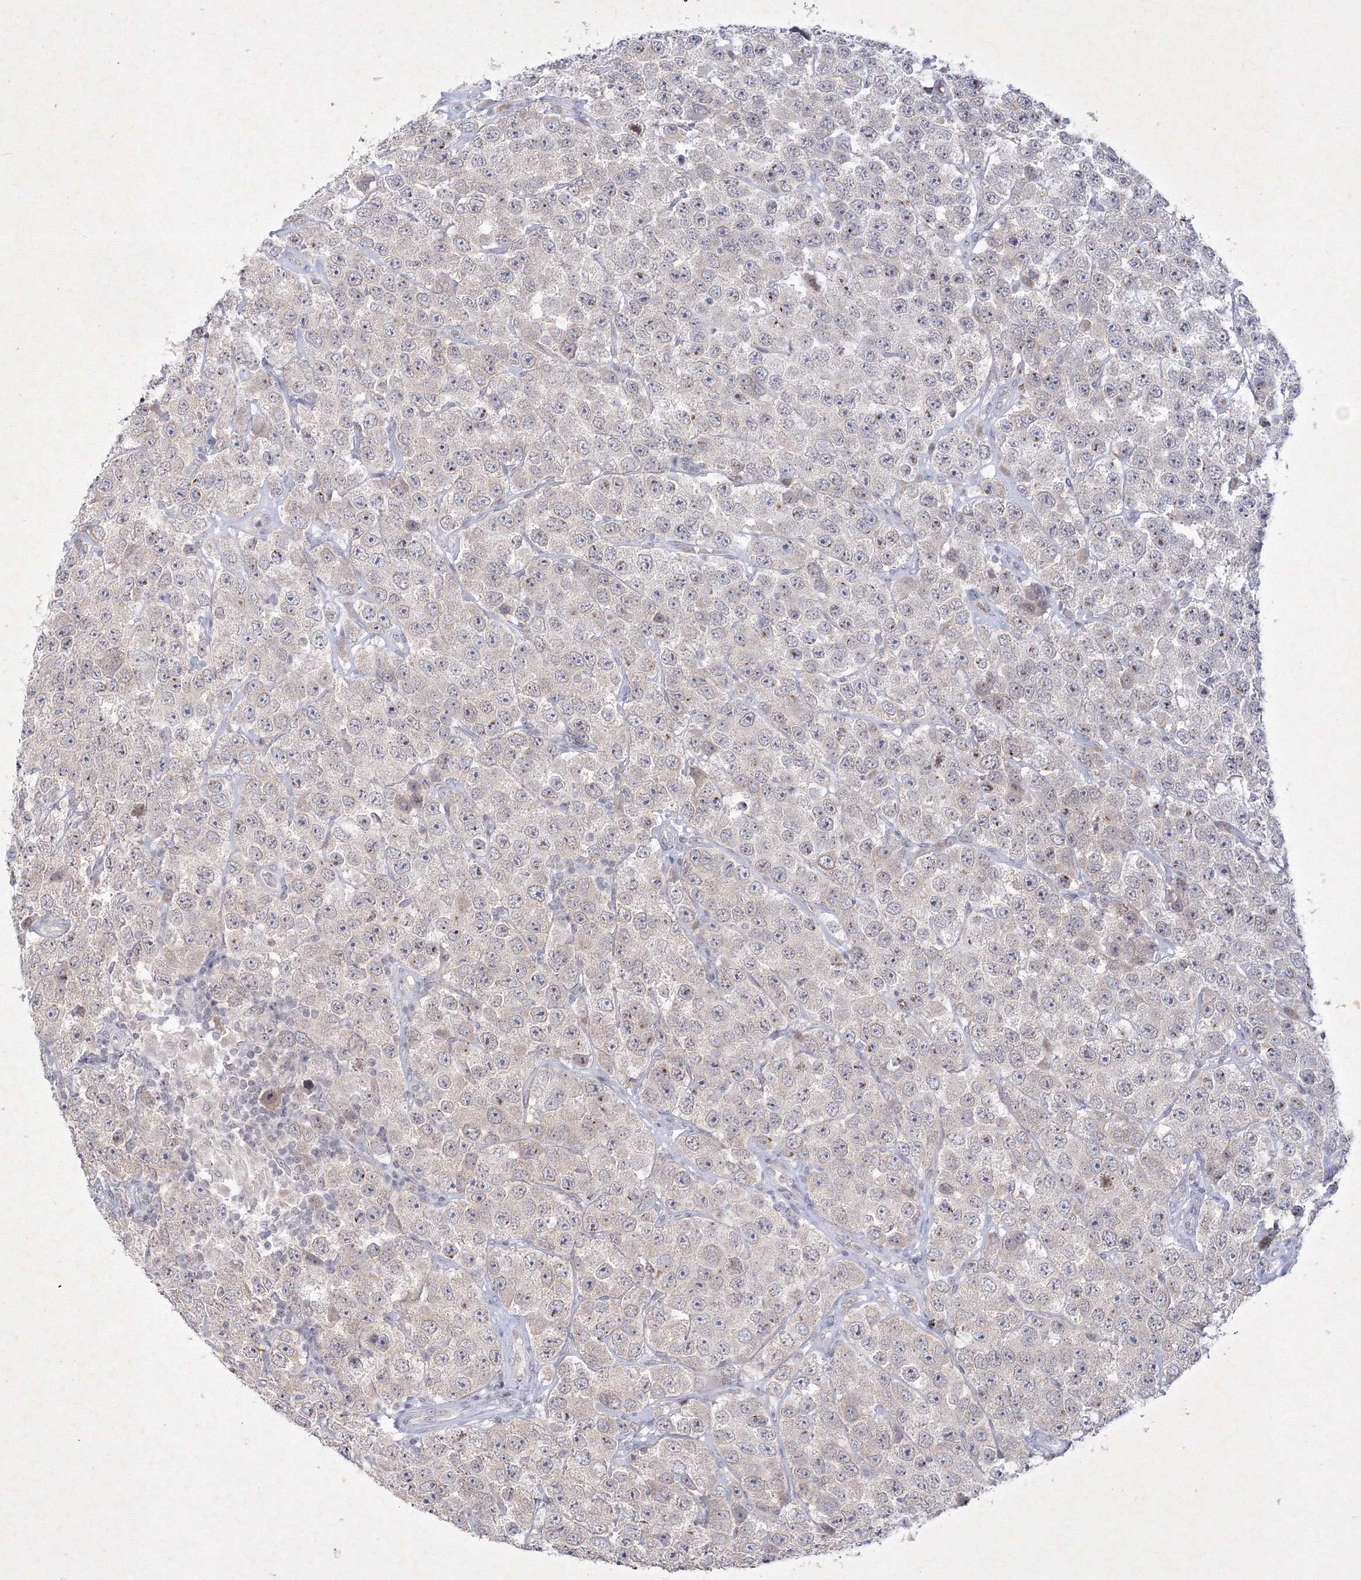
{"staining": {"intensity": "negative", "quantity": "none", "location": "none"}, "tissue": "testis cancer", "cell_type": "Tumor cells", "image_type": "cancer", "snomed": [{"axis": "morphology", "description": "Seminoma, NOS"}, {"axis": "topography", "description": "Testis"}], "caption": "DAB immunohistochemical staining of human testis cancer (seminoma) displays no significant positivity in tumor cells. (Immunohistochemistry (ihc), brightfield microscopy, high magnification).", "gene": "NXPE3", "patient": {"sex": "male", "age": 28}}